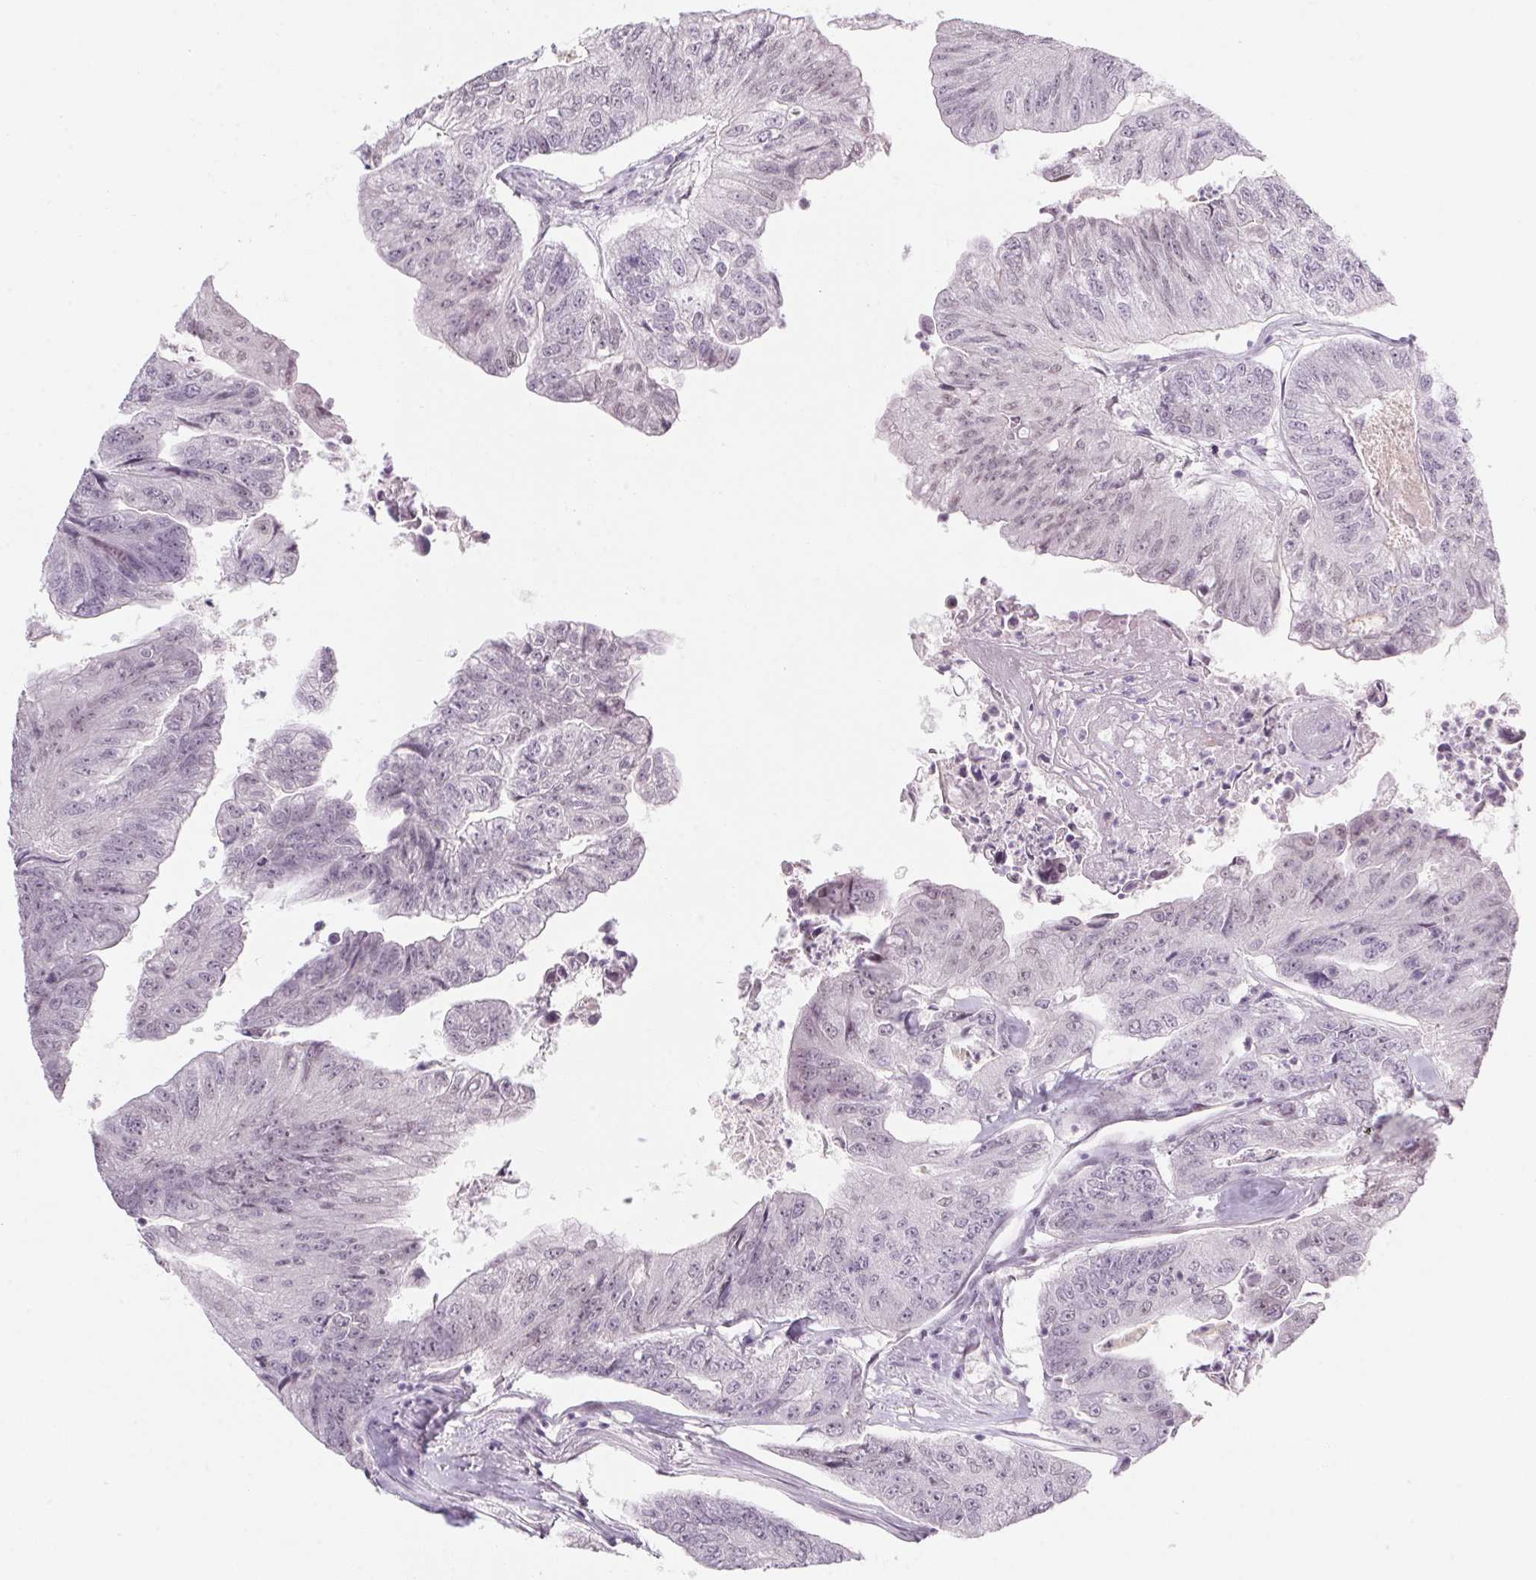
{"staining": {"intensity": "negative", "quantity": "none", "location": "none"}, "tissue": "colorectal cancer", "cell_type": "Tumor cells", "image_type": "cancer", "snomed": [{"axis": "morphology", "description": "Adenocarcinoma, NOS"}, {"axis": "topography", "description": "Colon"}], "caption": "Immunohistochemistry photomicrograph of neoplastic tissue: colorectal cancer (adenocarcinoma) stained with DAB demonstrates no significant protein positivity in tumor cells.", "gene": "KCNQ2", "patient": {"sex": "female", "age": 67}}